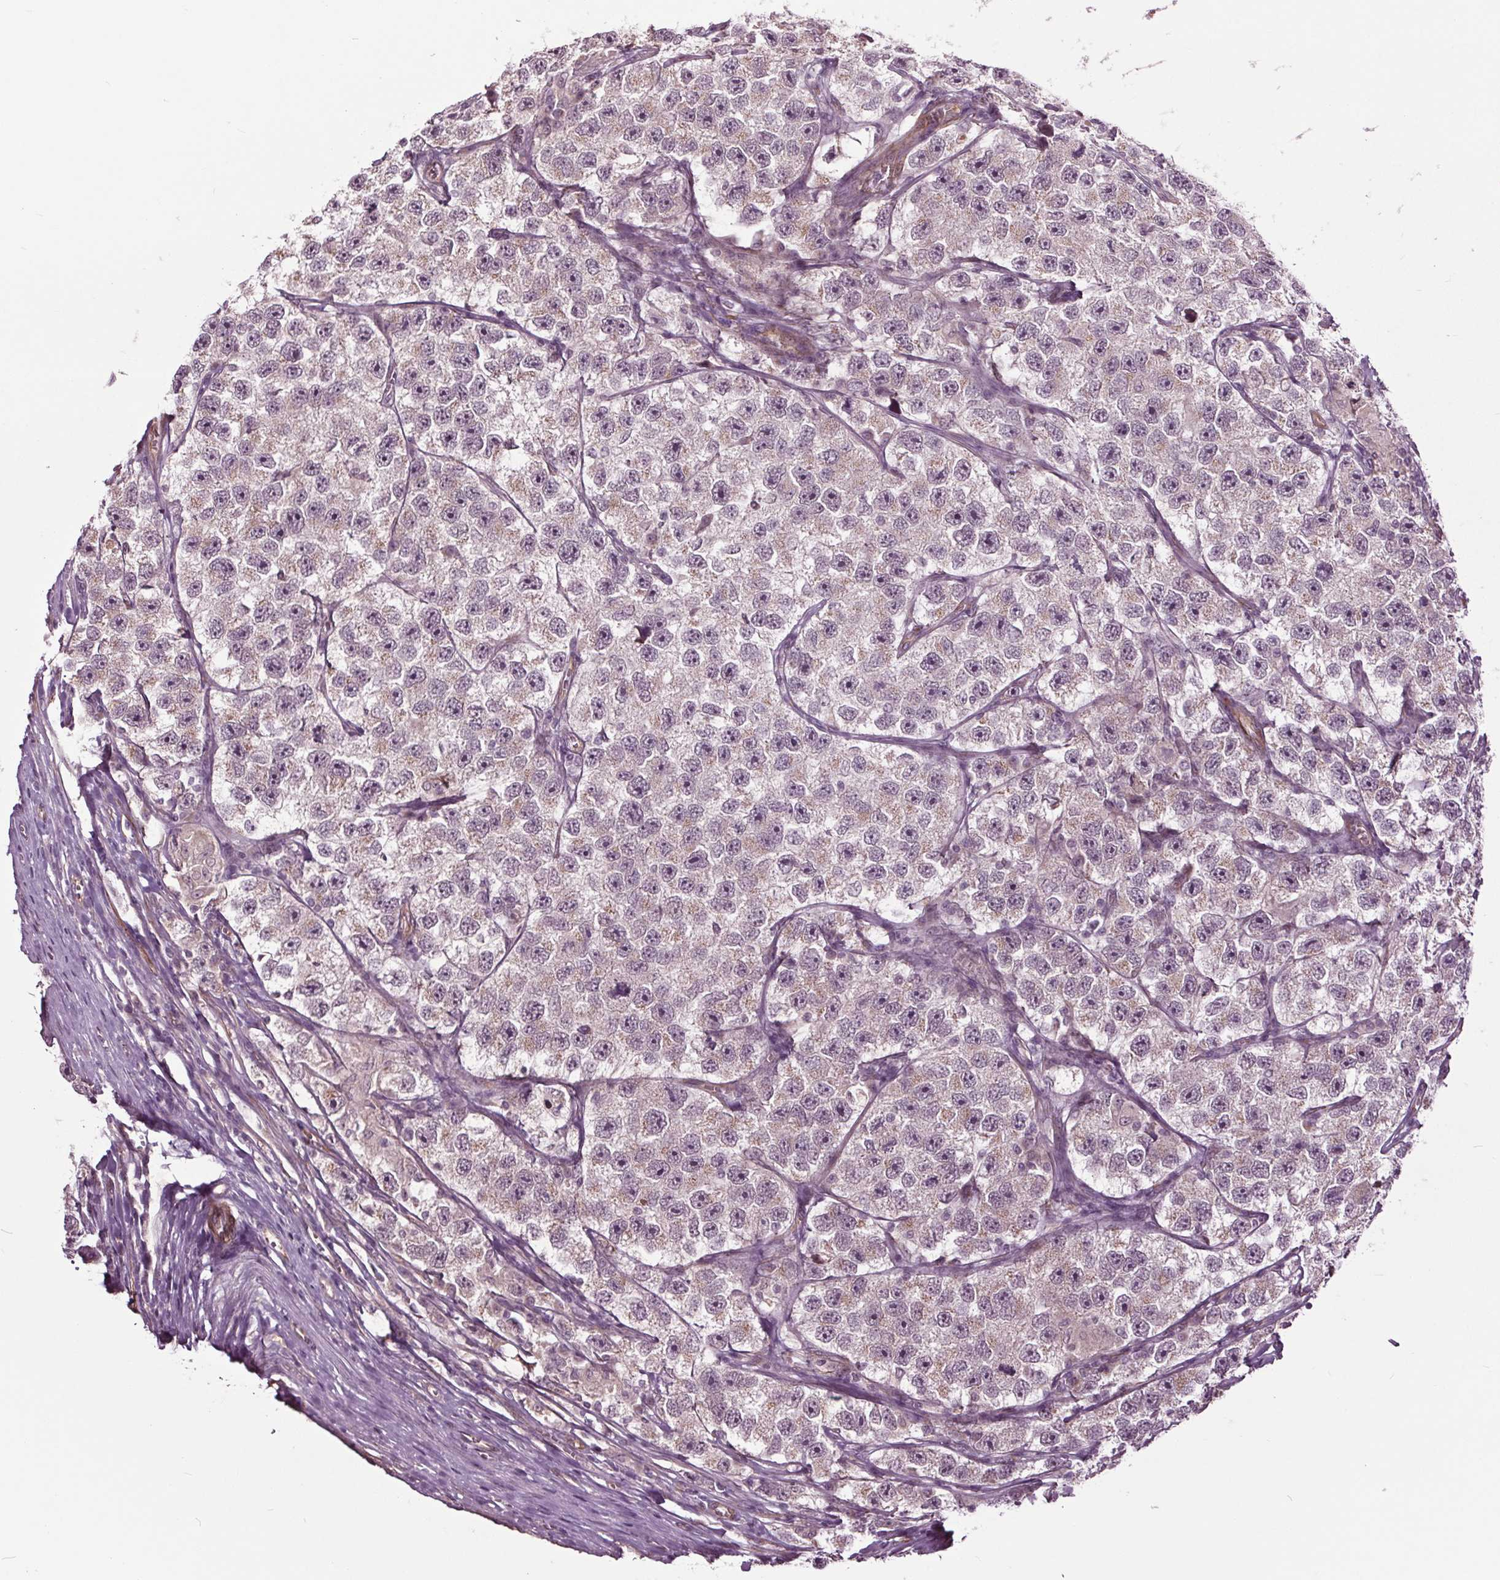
{"staining": {"intensity": "weak", "quantity": "25%-75%", "location": "nuclear"}, "tissue": "testis cancer", "cell_type": "Tumor cells", "image_type": "cancer", "snomed": [{"axis": "morphology", "description": "Seminoma, NOS"}, {"axis": "topography", "description": "Testis"}], "caption": "Immunohistochemical staining of human testis cancer demonstrates low levels of weak nuclear expression in approximately 25%-75% of tumor cells. The staining was performed using DAB, with brown indicating positive protein expression. Nuclei are stained blue with hematoxylin.", "gene": "HAUS5", "patient": {"sex": "male", "age": 26}}